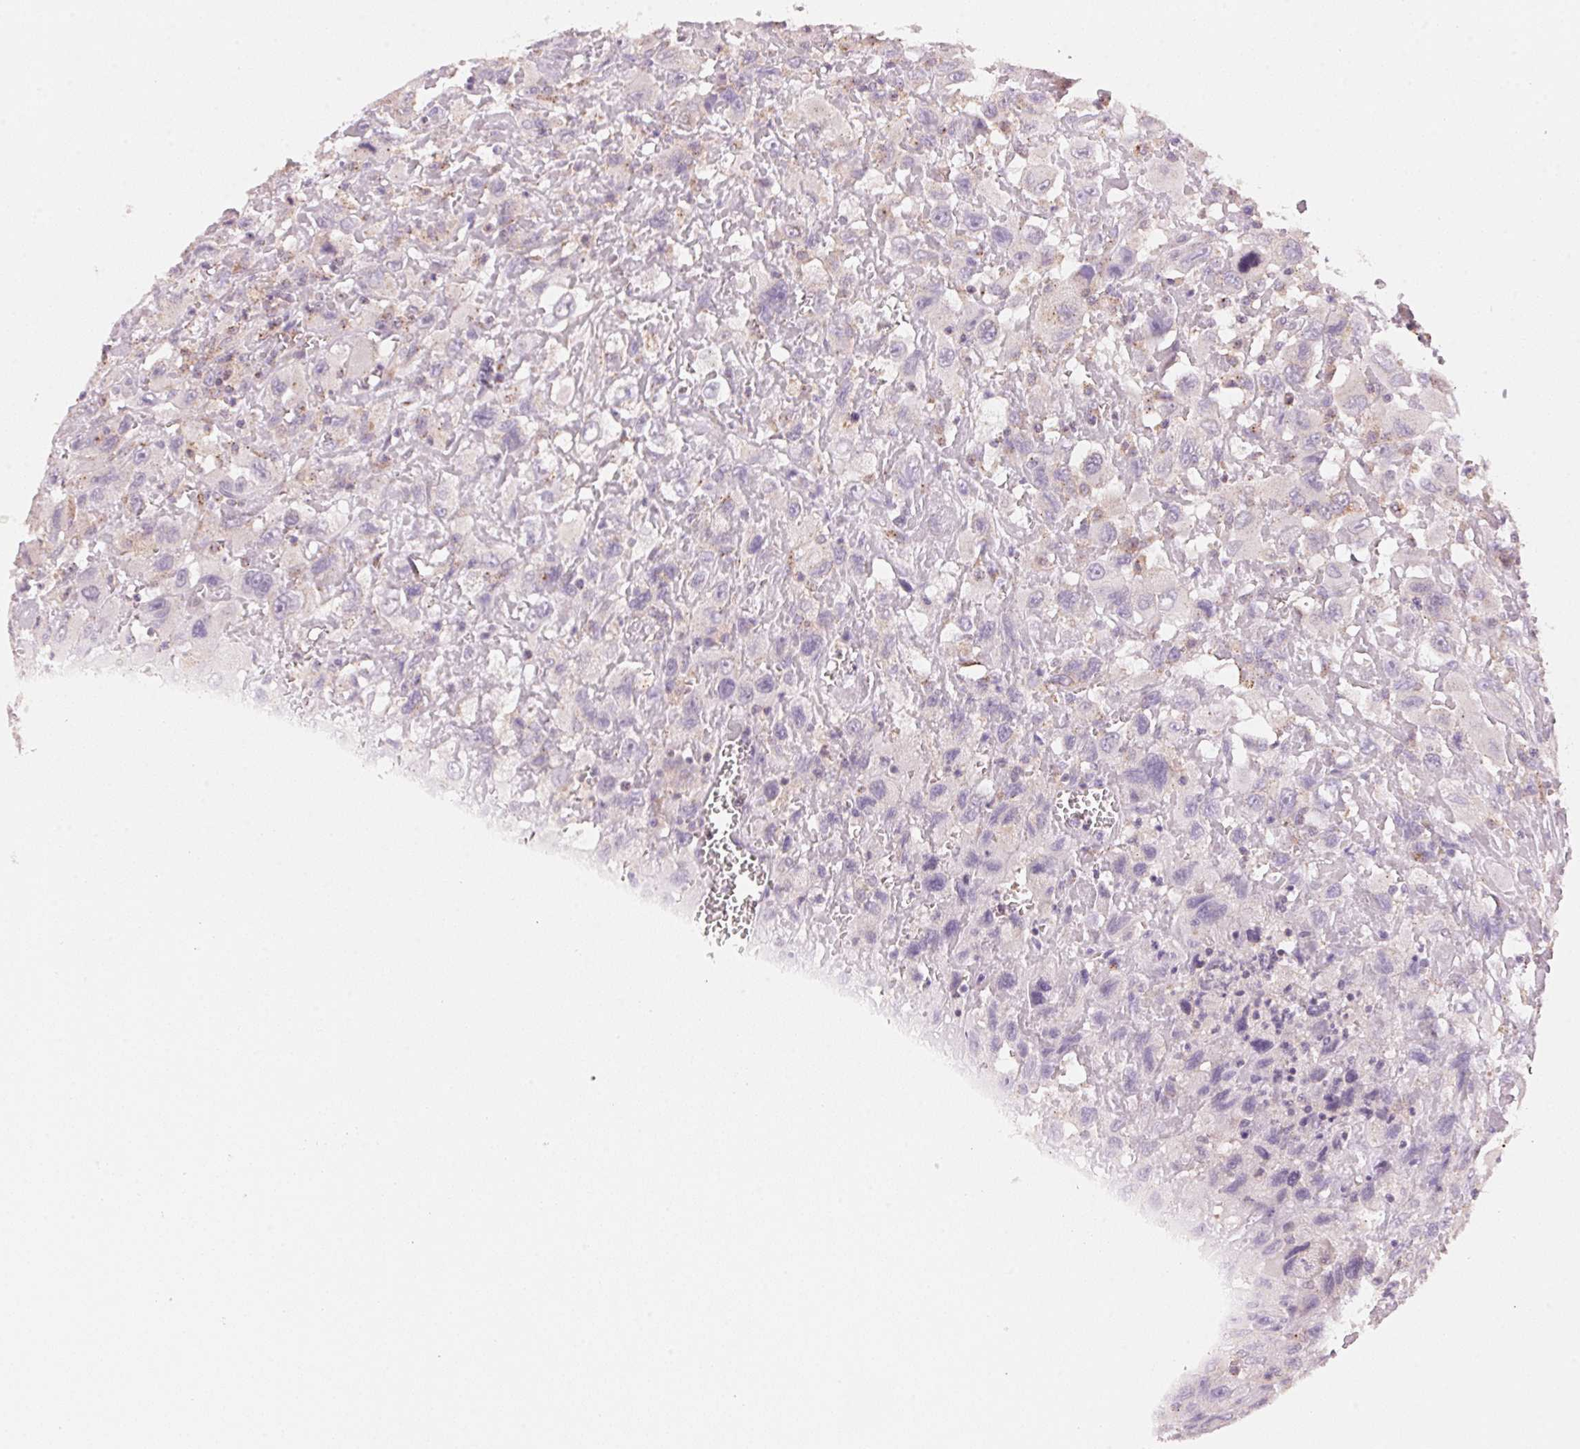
{"staining": {"intensity": "negative", "quantity": "none", "location": "none"}, "tissue": "head and neck cancer", "cell_type": "Tumor cells", "image_type": "cancer", "snomed": [{"axis": "morphology", "description": "Squamous cell carcinoma, NOS"}, {"axis": "morphology", "description": "Squamous cell carcinoma, metastatic, NOS"}, {"axis": "topography", "description": "Oral tissue"}, {"axis": "topography", "description": "Head-Neck"}], "caption": "The micrograph displays no significant staining in tumor cells of head and neck cancer (metastatic squamous cell carcinoma).", "gene": "HOXB13", "patient": {"sex": "female", "age": 85}}